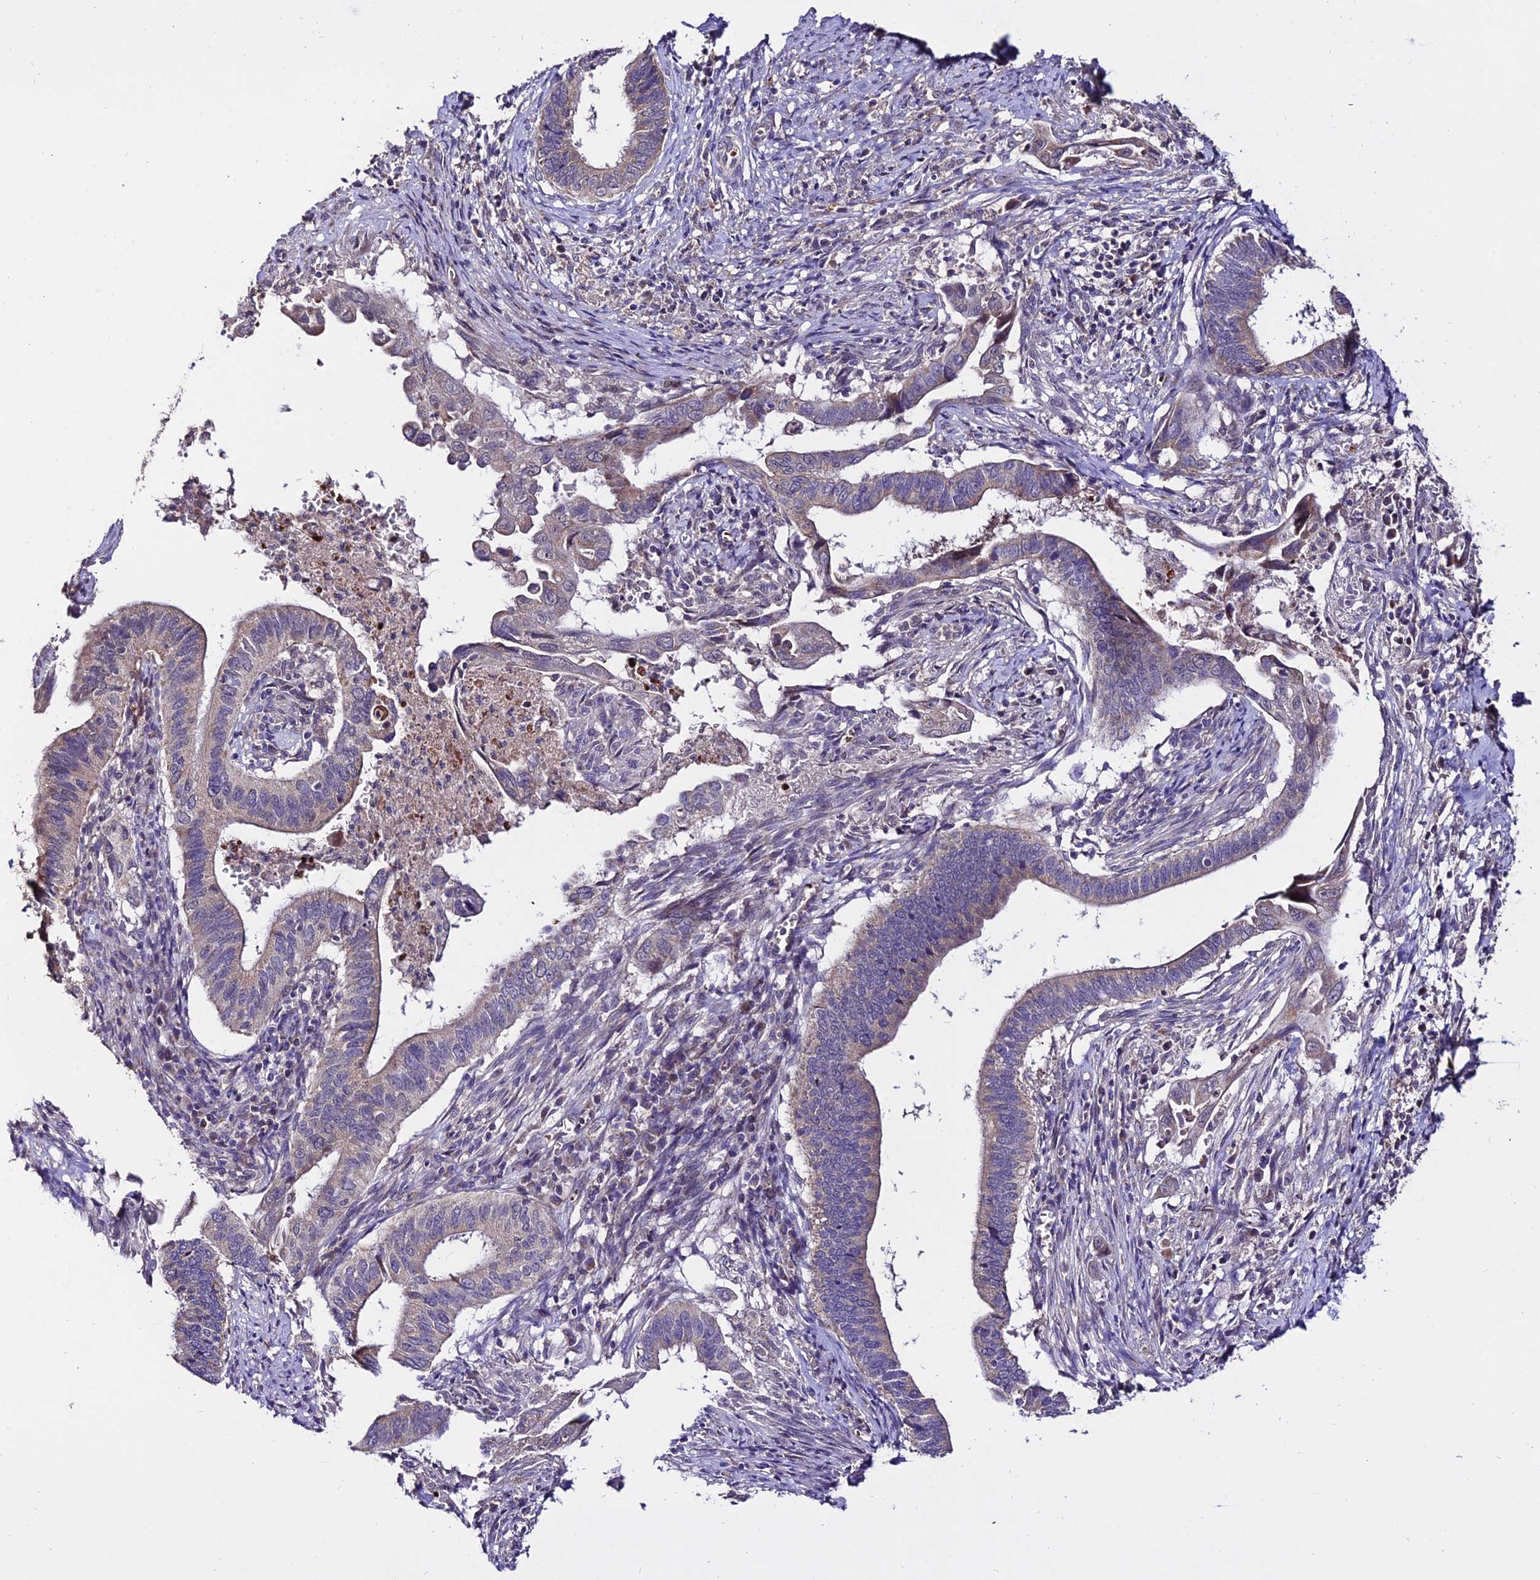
{"staining": {"intensity": "weak", "quantity": "<25%", "location": "cytoplasmic/membranous"}, "tissue": "cervical cancer", "cell_type": "Tumor cells", "image_type": "cancer", "snomed": [{"axis": "morphology", "description": "Adenocarcinoma, NOS"}, {"axis": "topography", "description": "Cervix"}], "caption": "This is an immunohistochemistry photomicrograph of human cervical adenocarcinoma. There is no positivity in tumor cells.", "gene": "WDR5B", "patient": {"sex": "female", "age": 42}}